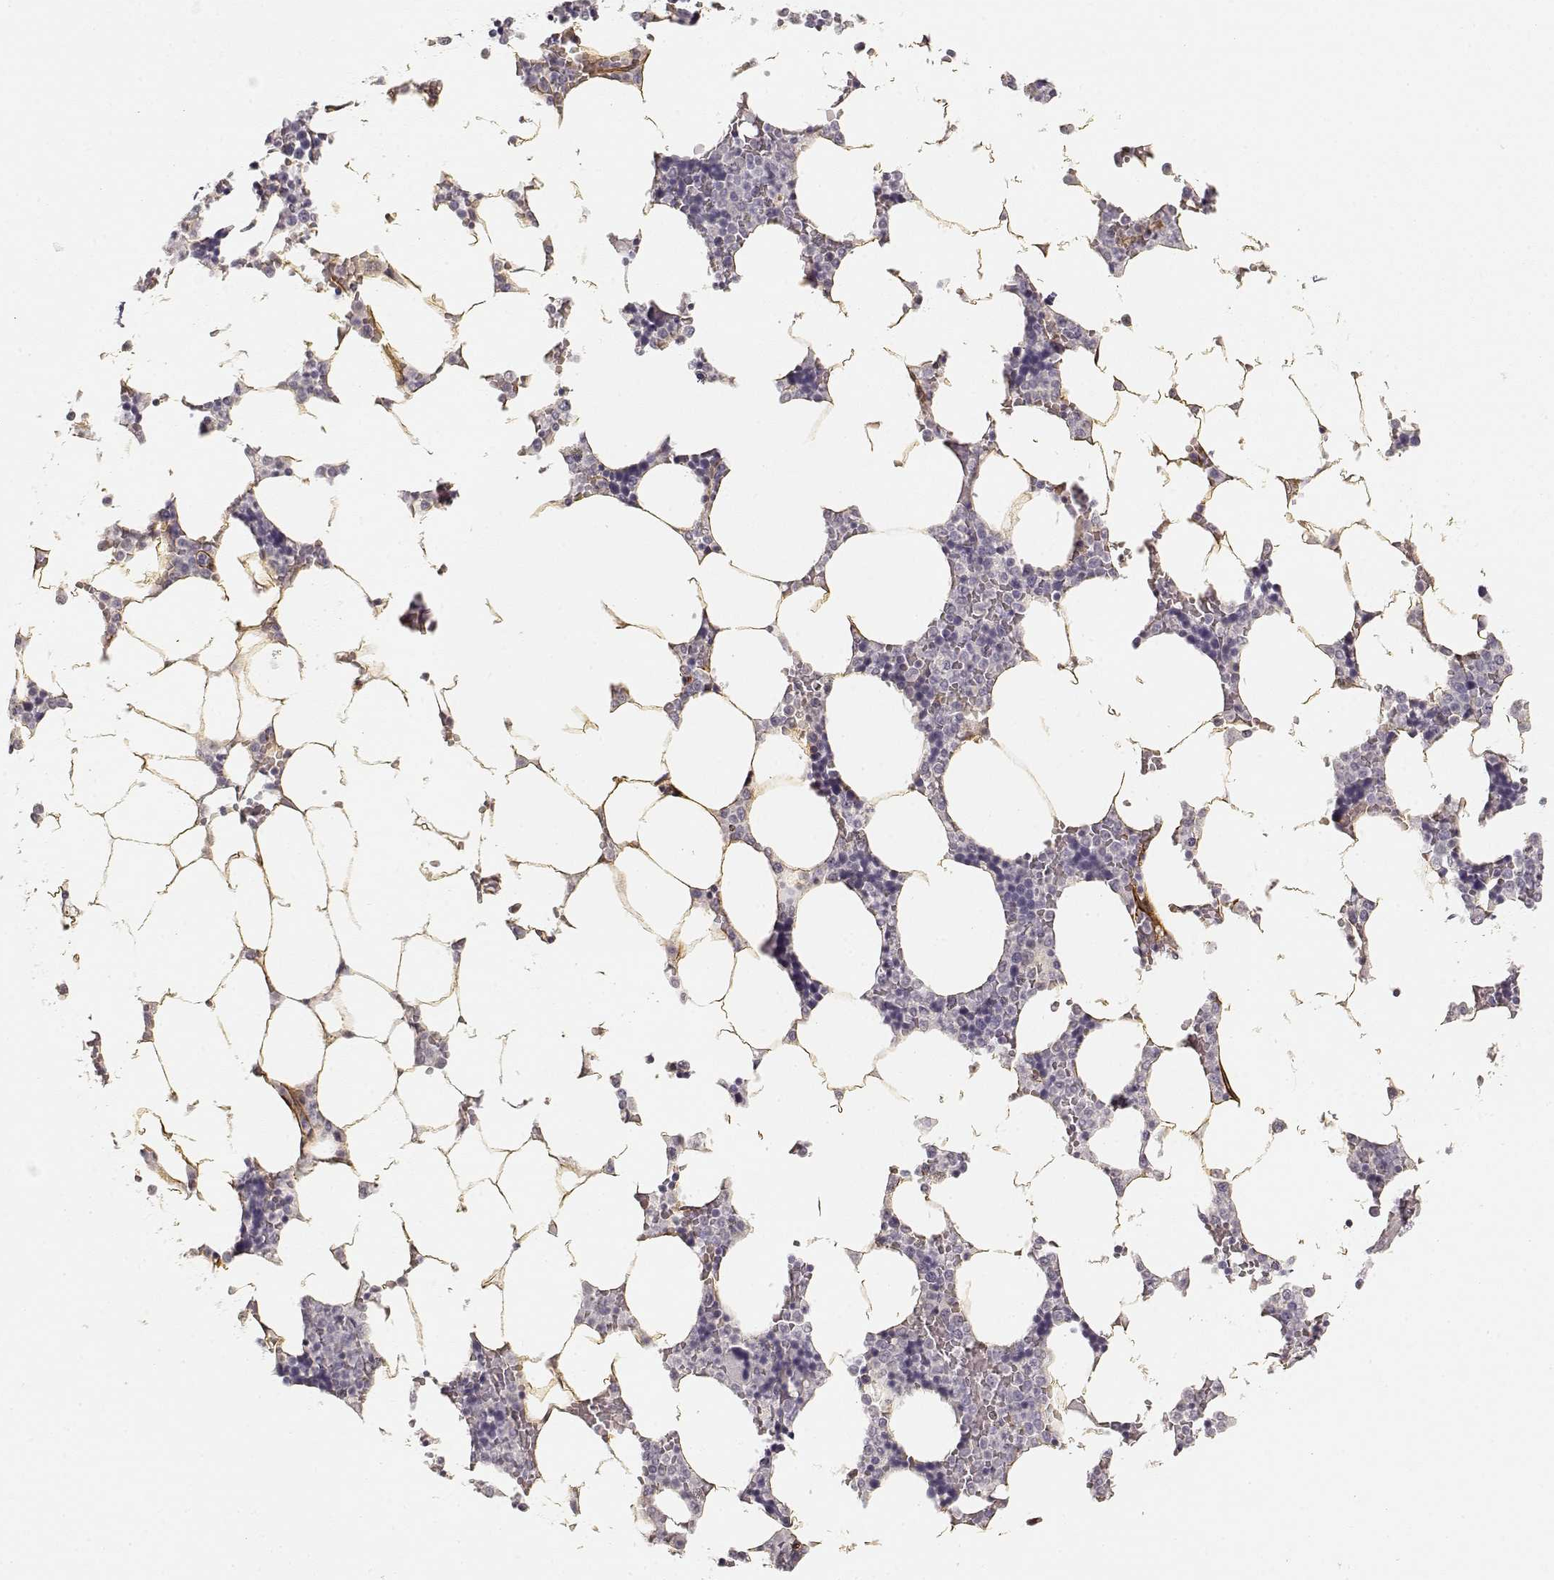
{"staining": {"intensity": "negative", "quantity": "none", "location": "none"}, "tissue": "bone marrow", "cell_type": "Hematopoietic cells", "image_type": "normal", "snomed": [{"axis": "morphology", "description": "Normal tissue, NOS"}, {"axis": "topography", "description": "Bone marrow"}], "caption": "Immunohistochemical staining of unremarkable bone marrow demonstrates no significant positivity in hematopoietic cells. Nuclei are stained in blue.", "gene": "LAMA4", "patient": {"sex": "female", "age": 52}}